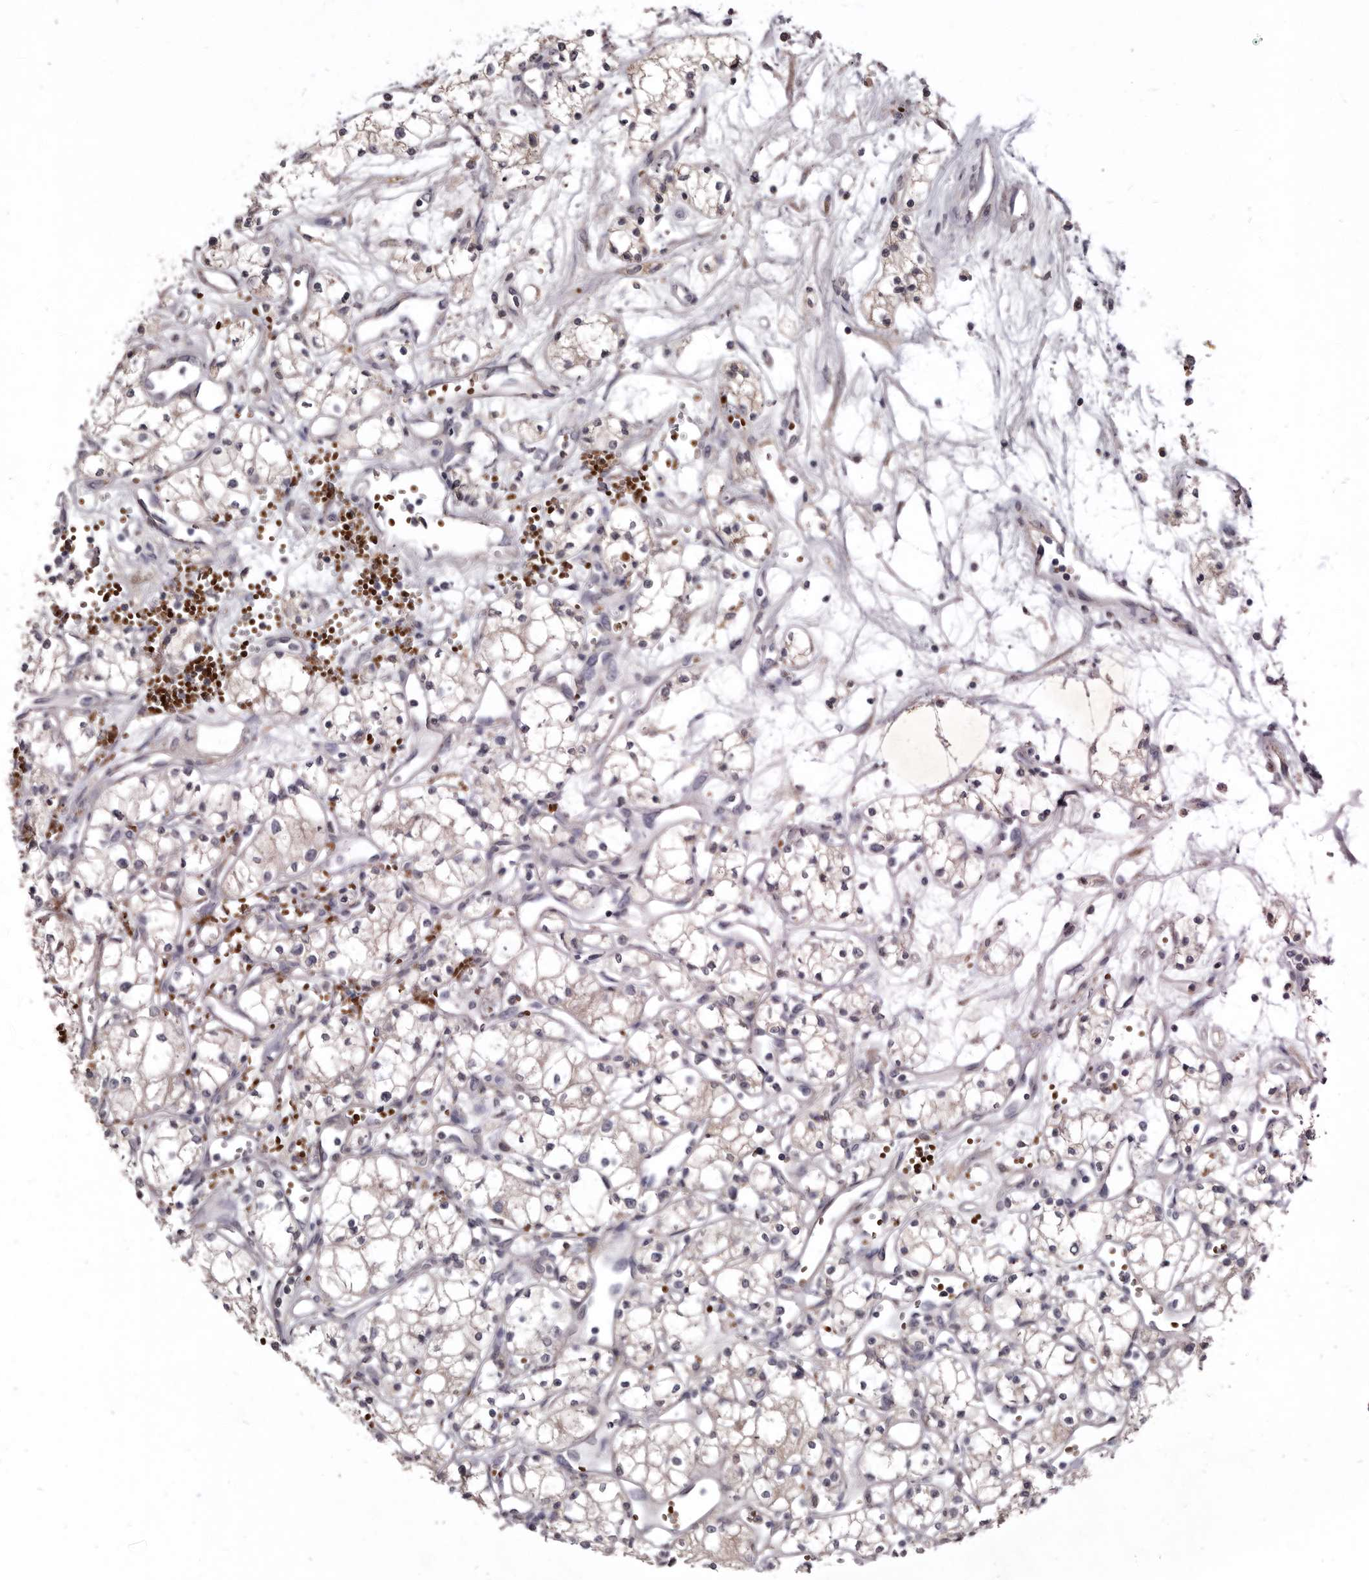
{"staining": {"intensity": "negative", "quantity": "none", "location": "none"}, "tissue": "renal cancer", "cell_type": "Tumor cells", "image_type": "cancer", "snomed": [{"axis": "morphology", "description": "Adenocarcinoma, NOS"}, {"axis": "topography", "description": "Kidney"}], "caption": "Human renal cancer stained for a protein using immunohistochemistry reveals no staining in tumor cells.", "gene": "NENF", "patient": {"sex": "male", "age": 59}}